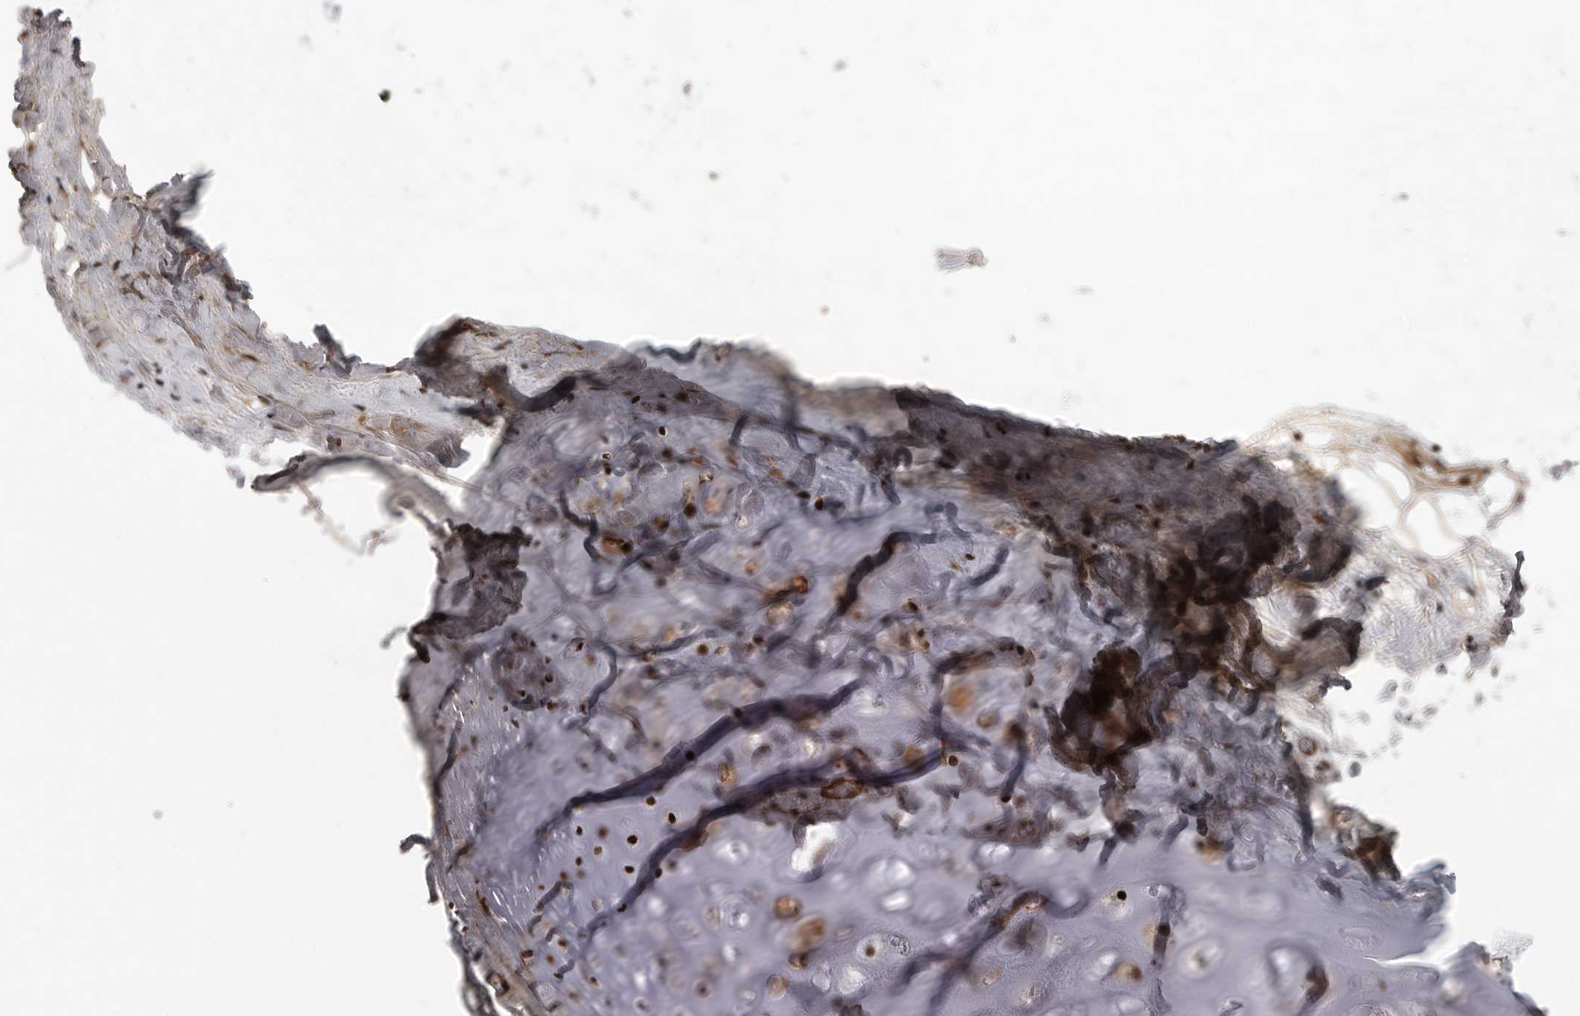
{"staining": {"intensity": "moderate", "quantity": ">75%", "location": "cytoplasmic/membranous,nuclear"}, "tissue": "adipose tissue", "cell_type": "Adipocytes", "image_type": "normal", "snomed": [{"axis": "morphology", "description": "Normal tissue, NOS"}, {"axis": "topography", "description": "Cartilage tissue"}], "caption": "This image displays IHC staining of benign adipose tissue, with medium moderate cytoplasmic/membranous,nuclear staining in approximately >75% of adipocytes.", "gene": "PPP1R8", "patient": {"sex": "female", "age": 63}}